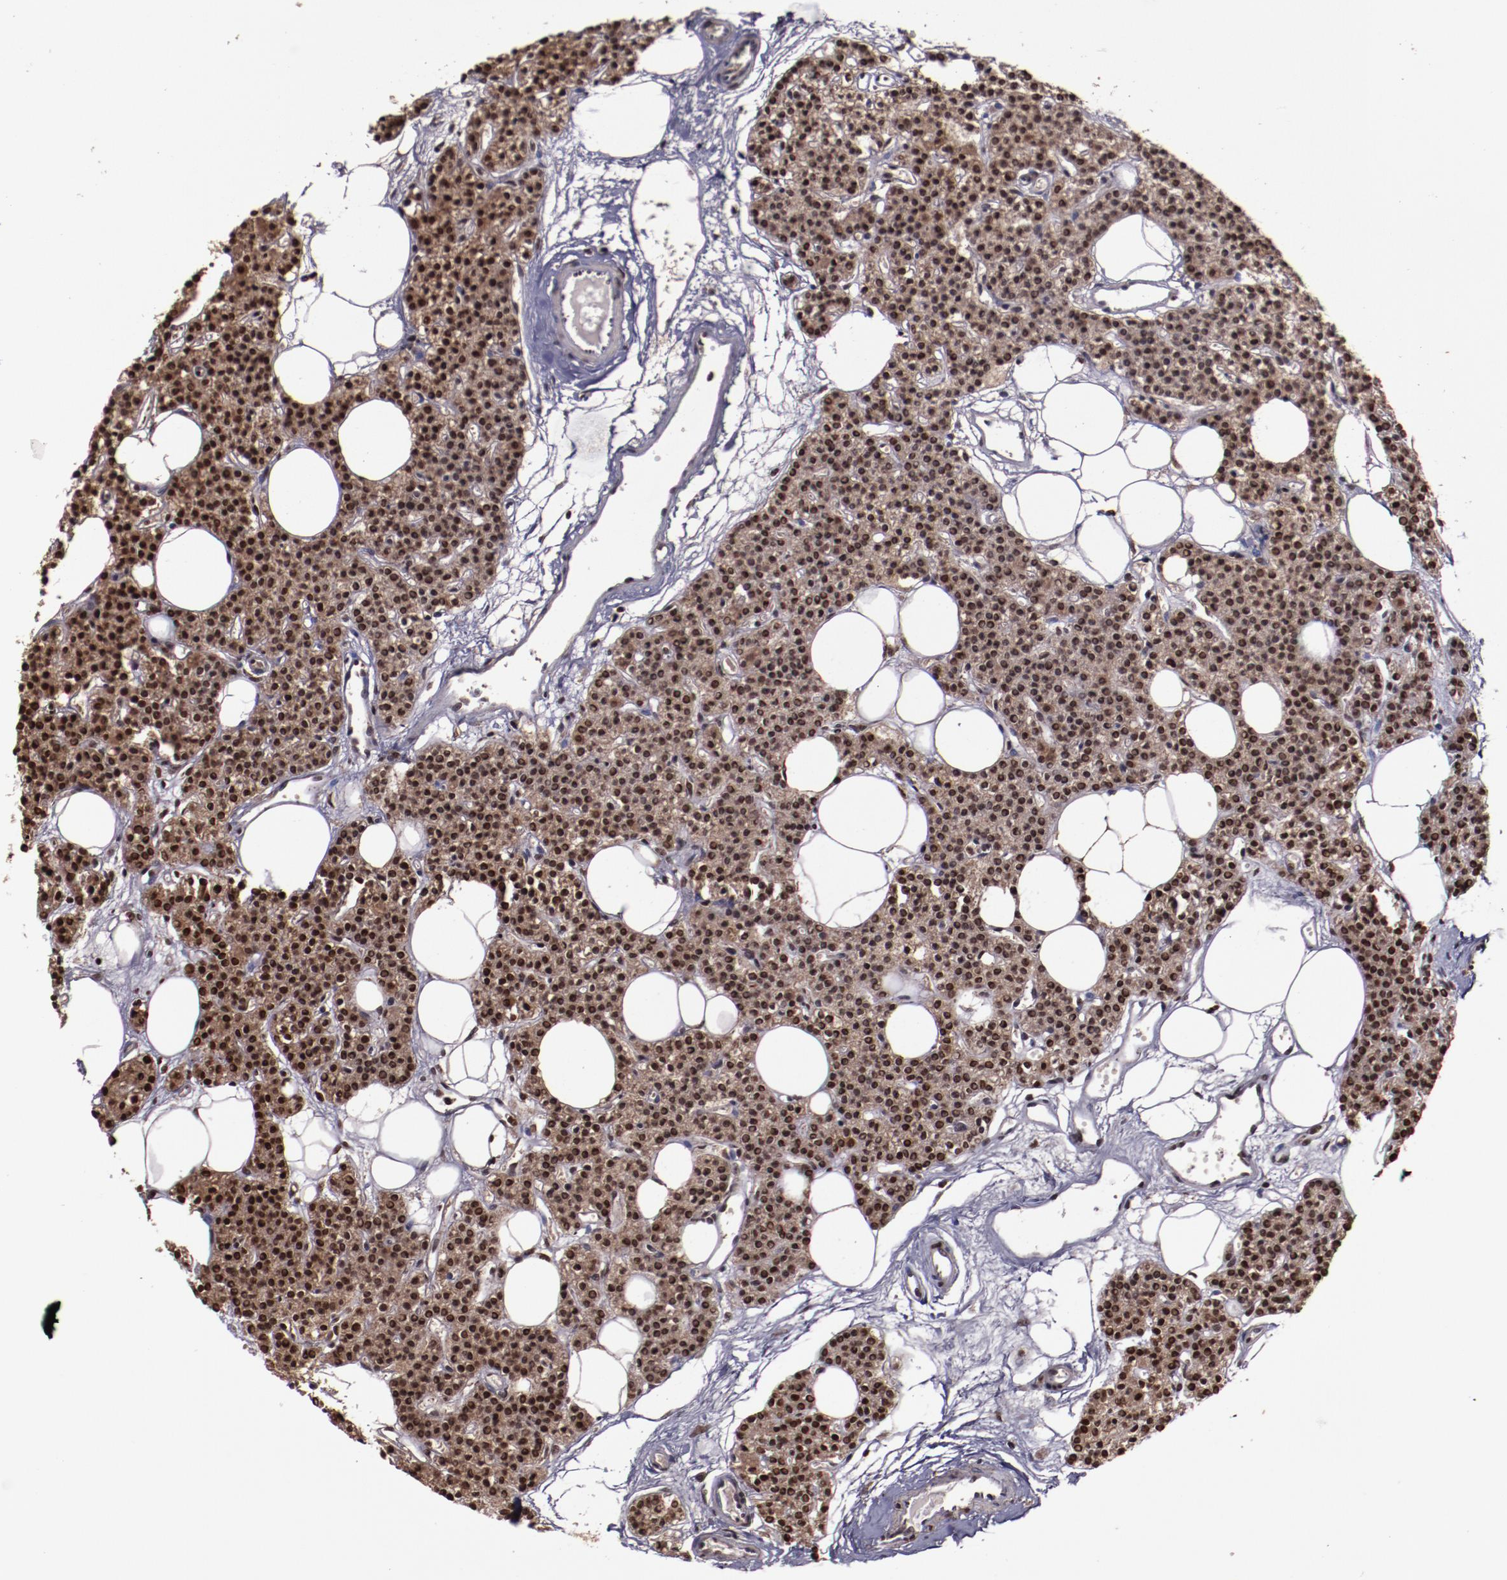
{"staining": {"intensity": "strong", "quantity": ">75%", "location": "cytoplasmic/membranous,nuclear"}, "tissue": "parathyroid gland", "cell_type": "Glandular cells", "image_type": "normal", "snomed": [{"axis": "morphology", "description": "Normal tissue, NOS"}, {"axis": "topography", "description": "Parathyroid gland"}], "caption": "A high amount of strong cytoplasmic/membranous,nuclear positivity is present in approximately >75% of glandular cells in unremarkable parathyroid gland.", "gene": "CECR2", "patient": {"sex": "male", "age": 24}}